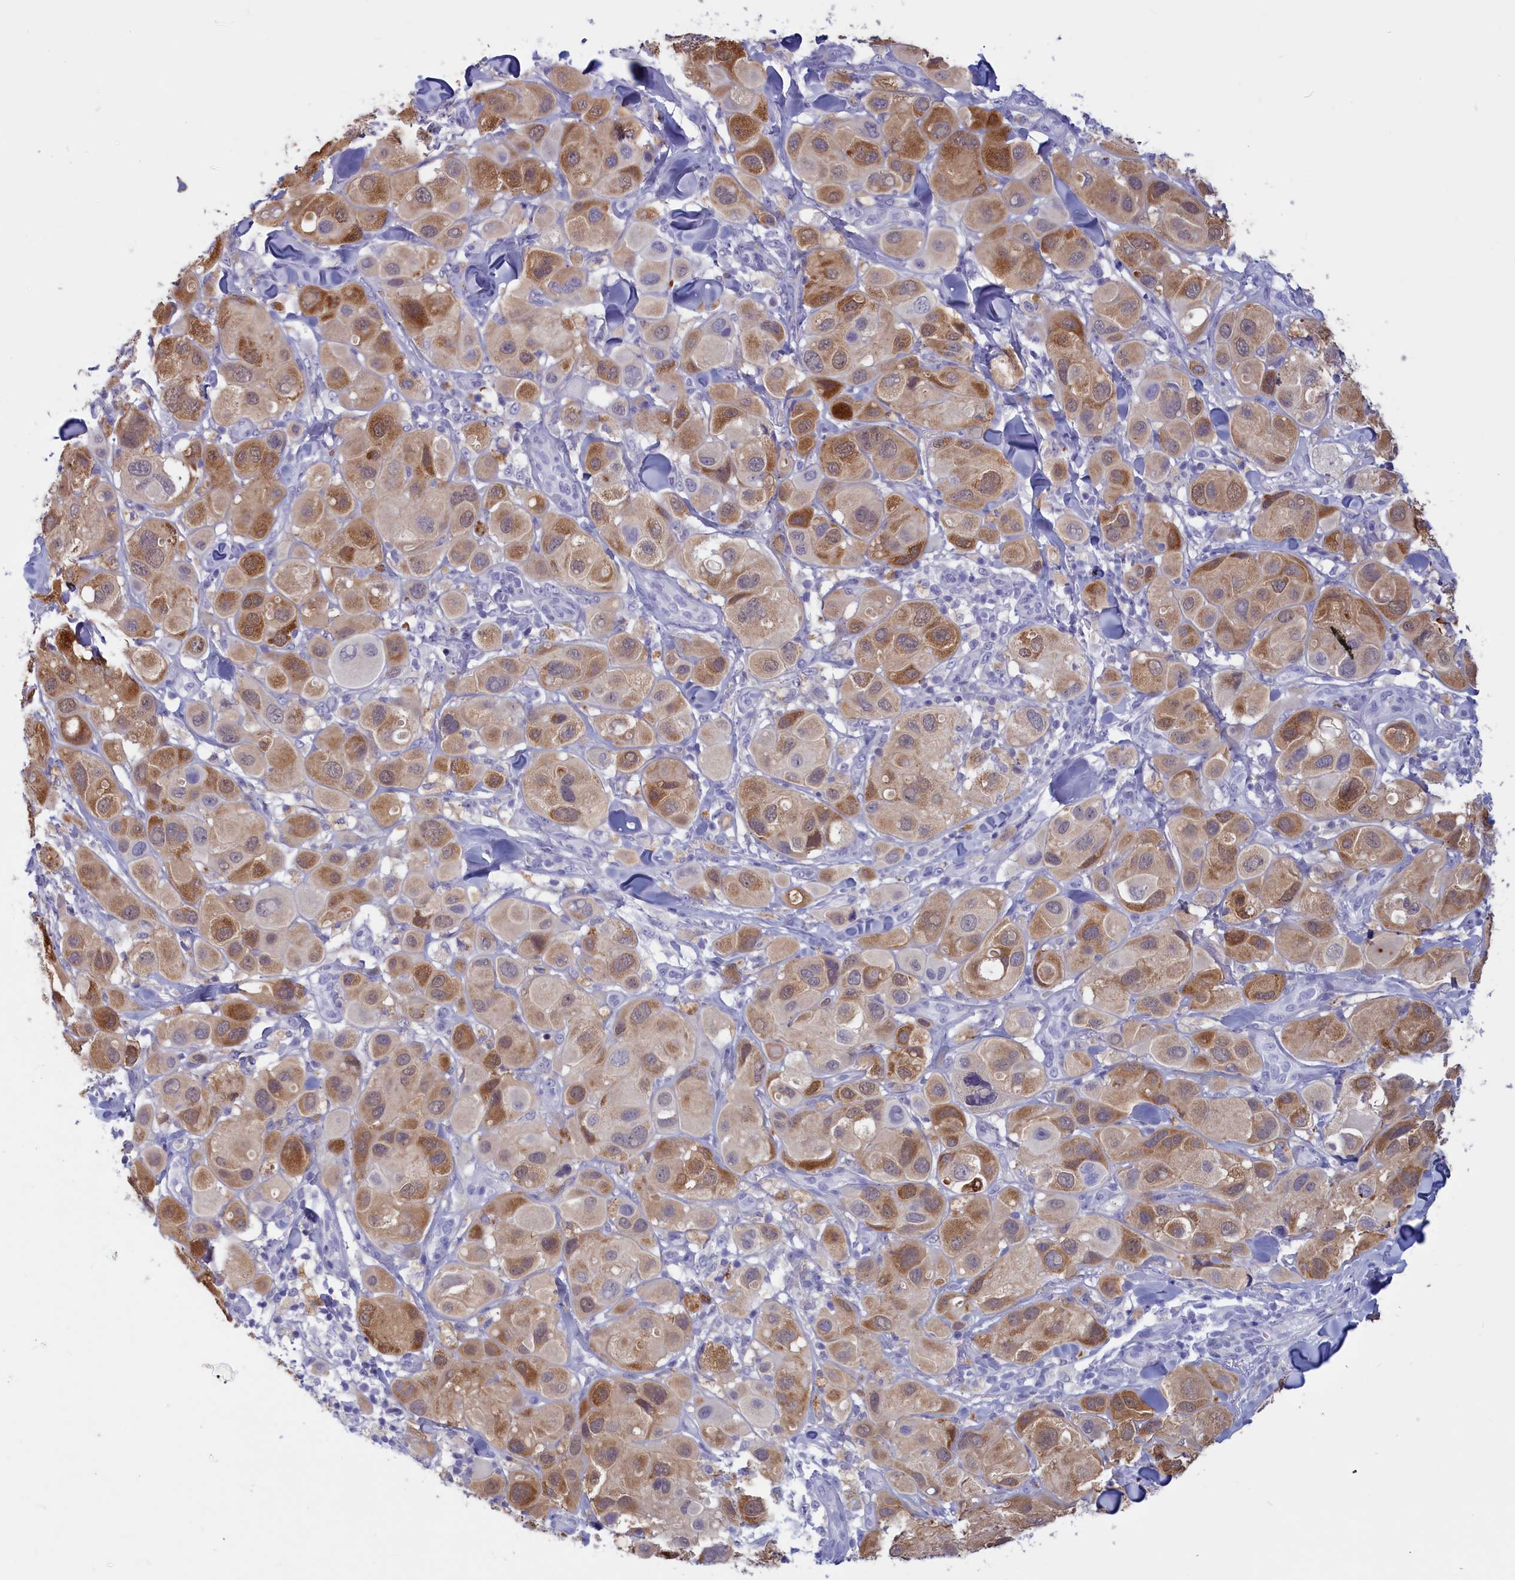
{"staining": {"intensity": "moderate", "quantity": ">75%", "location": "cytoplasmic/membranous"}, "tissue": "melanoma", "cell_type": "Tumor cells", "image_type": "cancer", "snomed": [{"axis": "morphology", "description": "Malignant melanoma, Metastatic site"}, {"axis": "topography", "description": "Skin"}], "caption": "Malignant melanoma (metastatic site) stained with a brown dye exhibits moderate cytoplasmic/membranous positive positivity in about >75% of tumor cells.", "gene": "GAPDHS", "patient": {"sex": "male", "age": 41}}